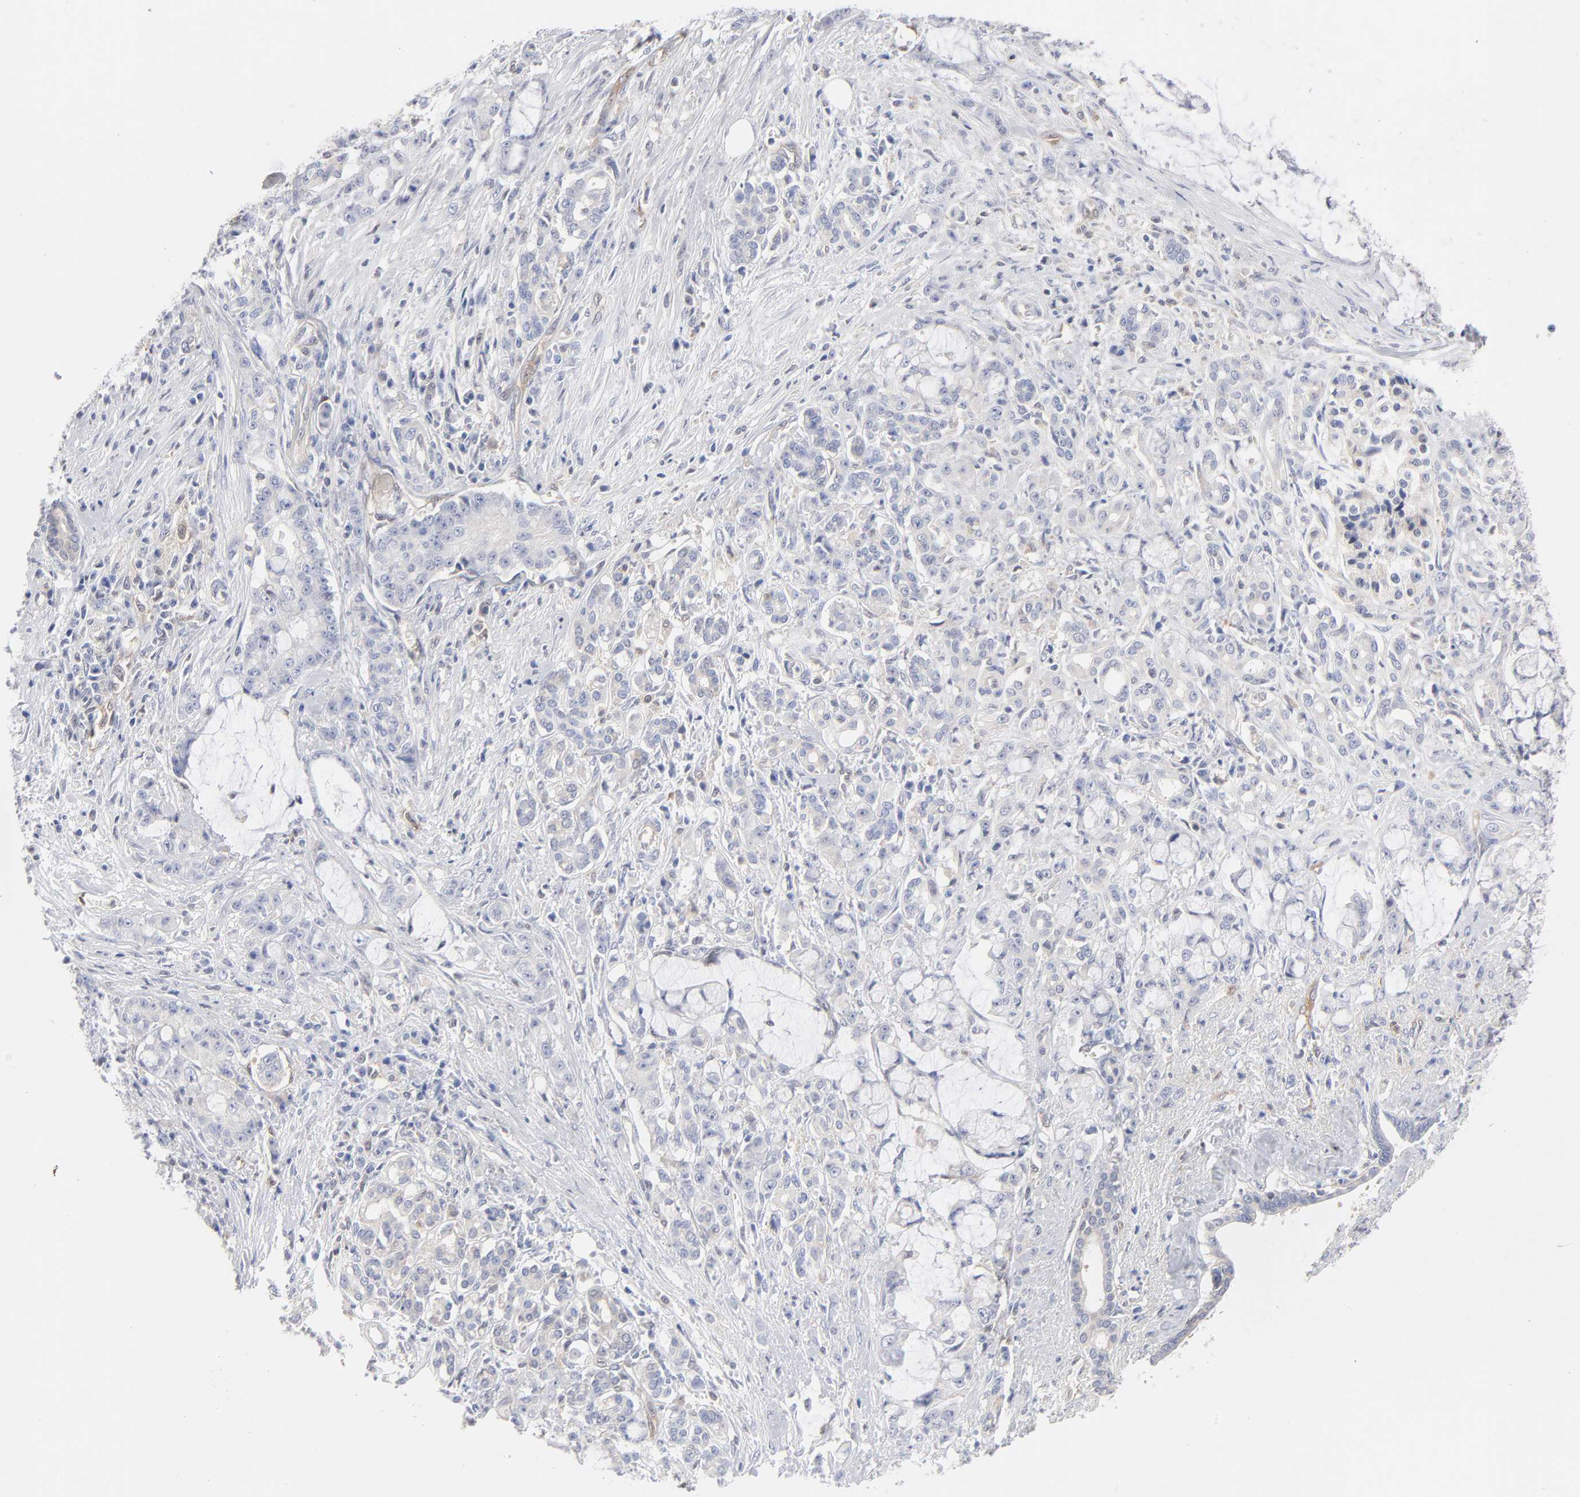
{"staining": {"intensity": "negative", "quantity": "none", "location": "none"}, "tissue": "pancreatic cancer", "cell_type": "Tumor cells", "image_type": "cancer", "snomed": [{"axis": "morphology", "description": "Adenocarcinoma, NOS"}, {"axis": "topography", "description": "Pancreas"}], "caption": "Immunohistochemical staining of pancreatic cancer (adenocarcinoma) displays no significant staining in tumor cells.", "gene": "ARRB1", "patient": {"sex": "female", "age": 73}}